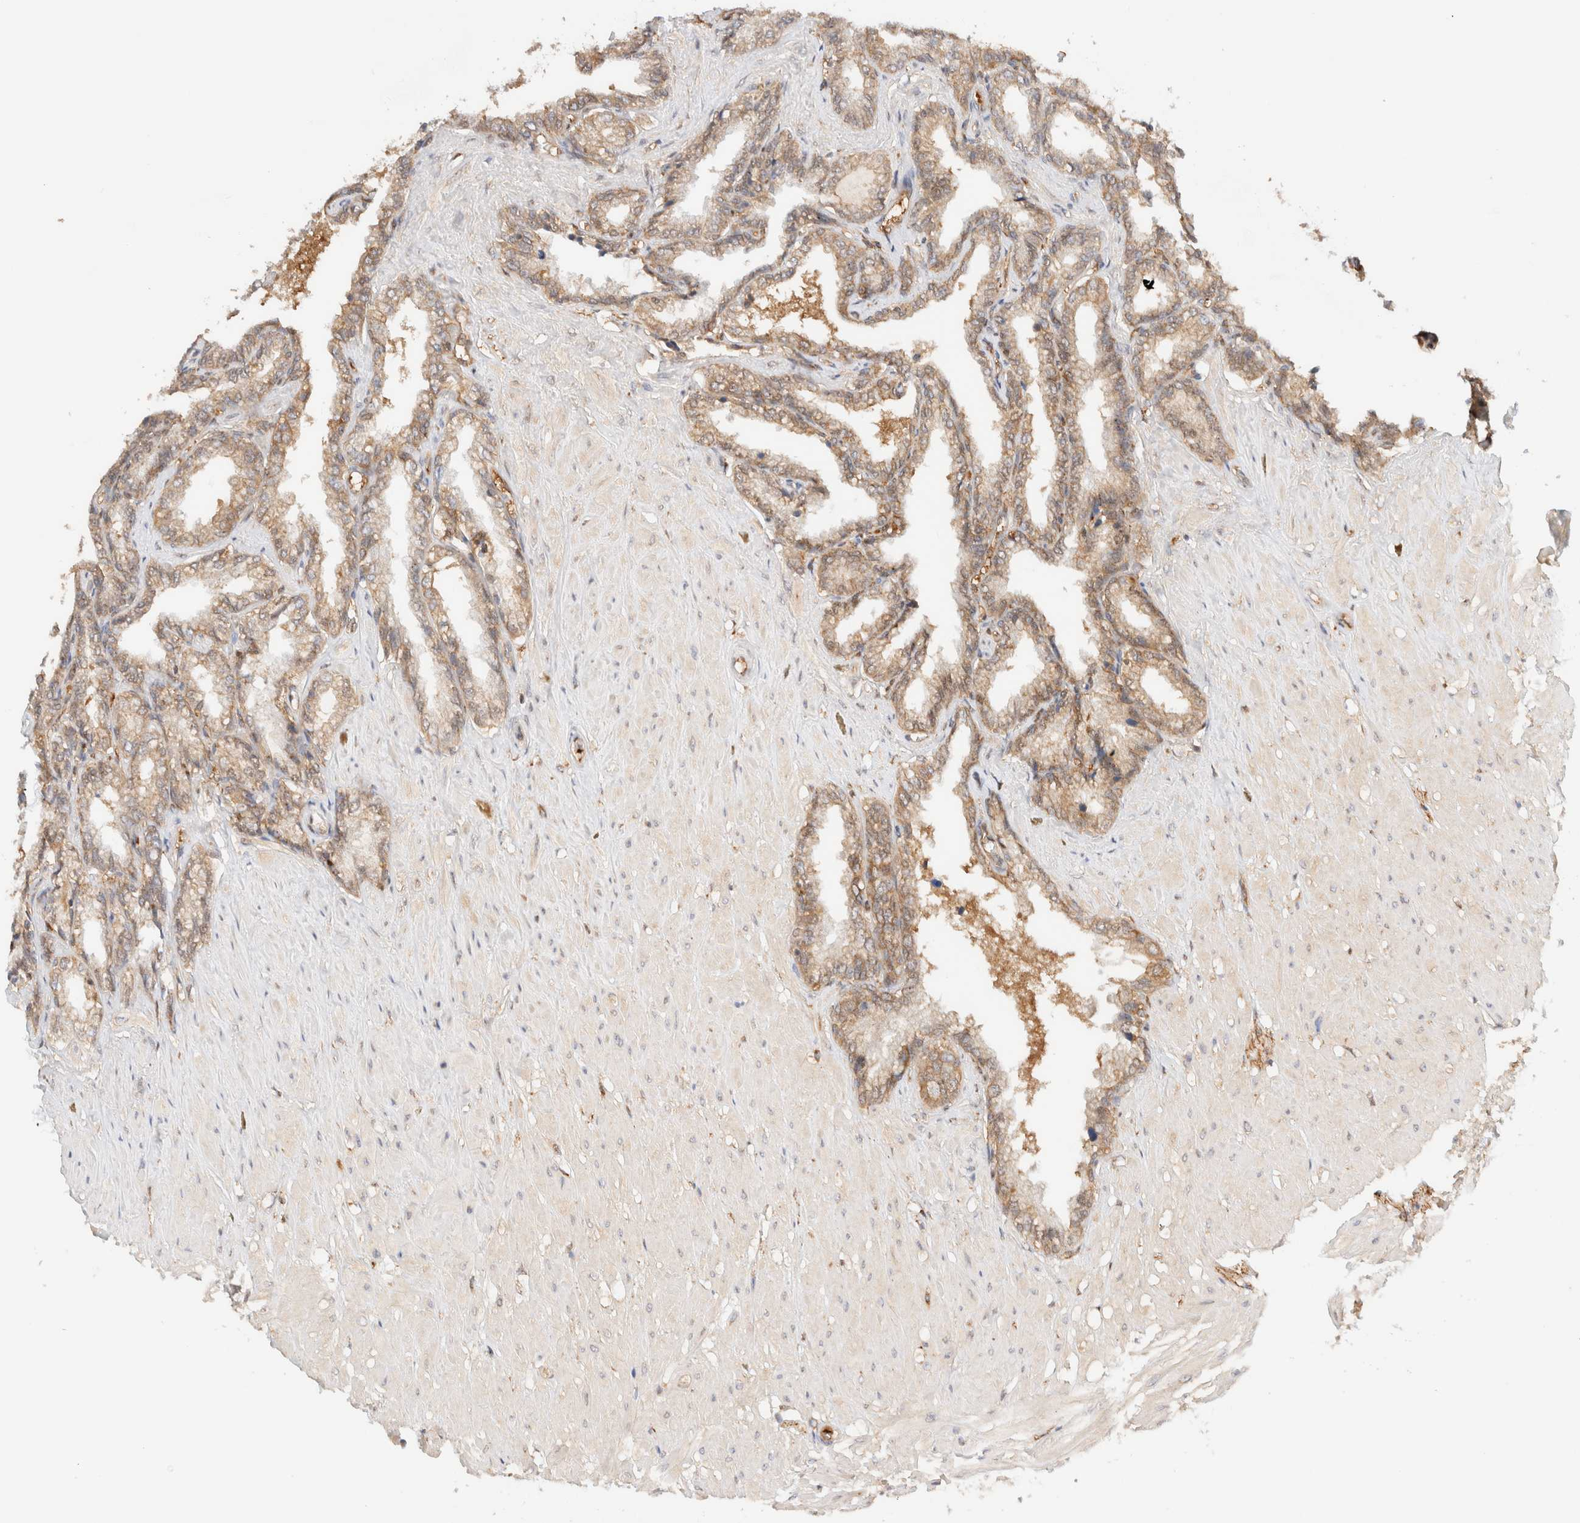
{"staining": {"intensity": "moderate", "quantity": ">75%", "location": "cytoplasmic/membranous"}, "tissue": "seminal vesicle", "cell_type": "Glandular cells", "image_type": "normal", "snomed": [{"axis": "morphology", "description": "Normal tissue, NOS"}, {"axis": "topography", "description": "Seminal veicle"}], "caption": "This histopathology image displays unremarkable seminal vesicle stained with IHC to label a protein in brown. The cytoplasmic/membranous of glandular cells show moderate positivity for the protein. Nuclei are counter-stained blue.", "gene": "RABEP1", "patient": {"sex": "male", "age": 46}}